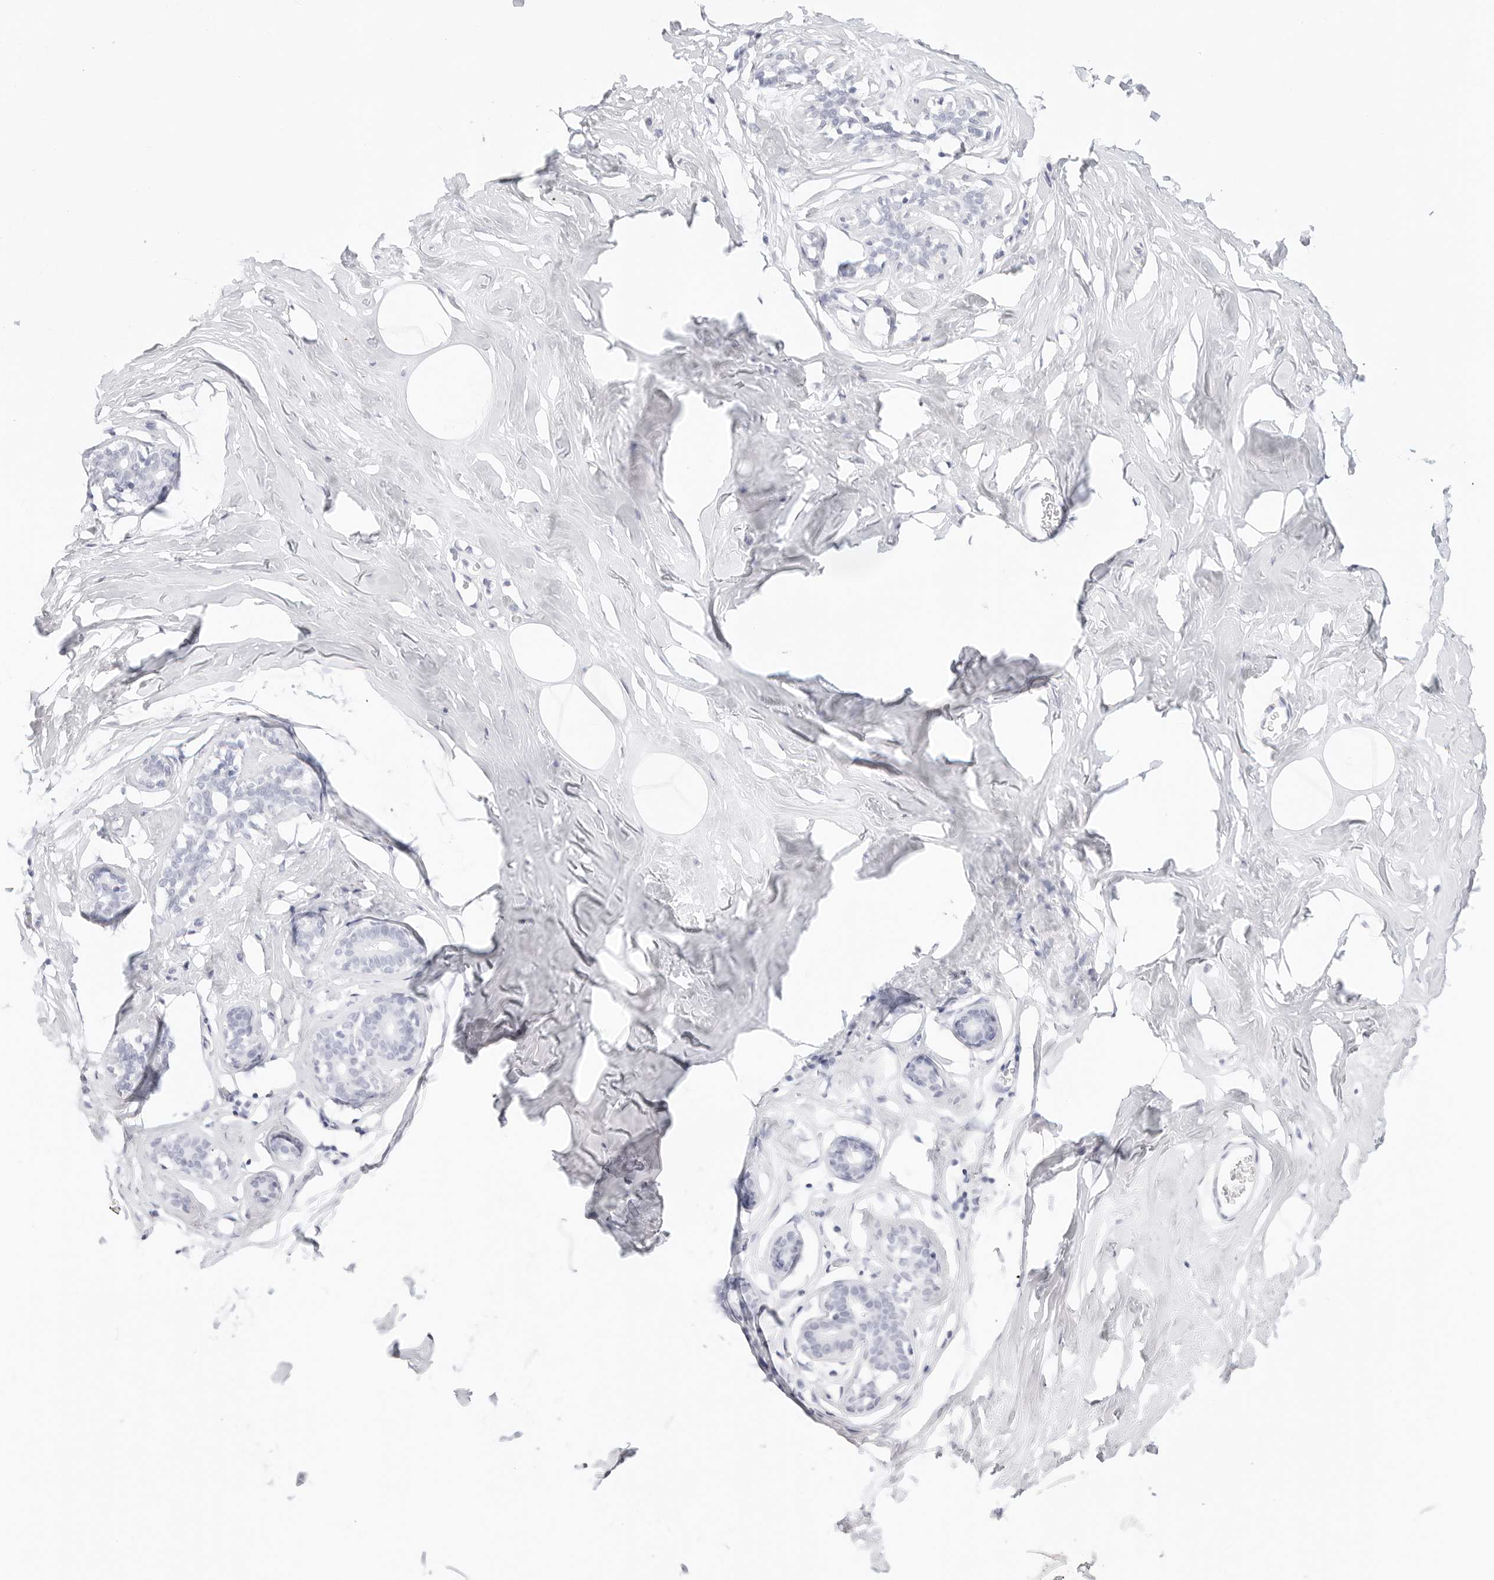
{"staining": {"intensity": "negative", "quantity": "none", "location": "none"}, "tissue": "adipose tissue", "cell_type": "Adipocytes", "image_type": "normal", "snomed": [{"axis": "morphology", "description": "Normal tissue, NOS"}, {"axis": "morphology", "description": "Fibrosis, NOS"}, {"axis": "topography", "description": "Breast"}, {"axis": "topography", "description": "Adipose tissue"}], "caption": "An IHC image of normal adipose tissue is shown. There is no staining in adipocytes of adipose tissue. Nuclei are stained in blue.", "gene": "TFF2", "patient": {"sex": "female", "age": 39}}